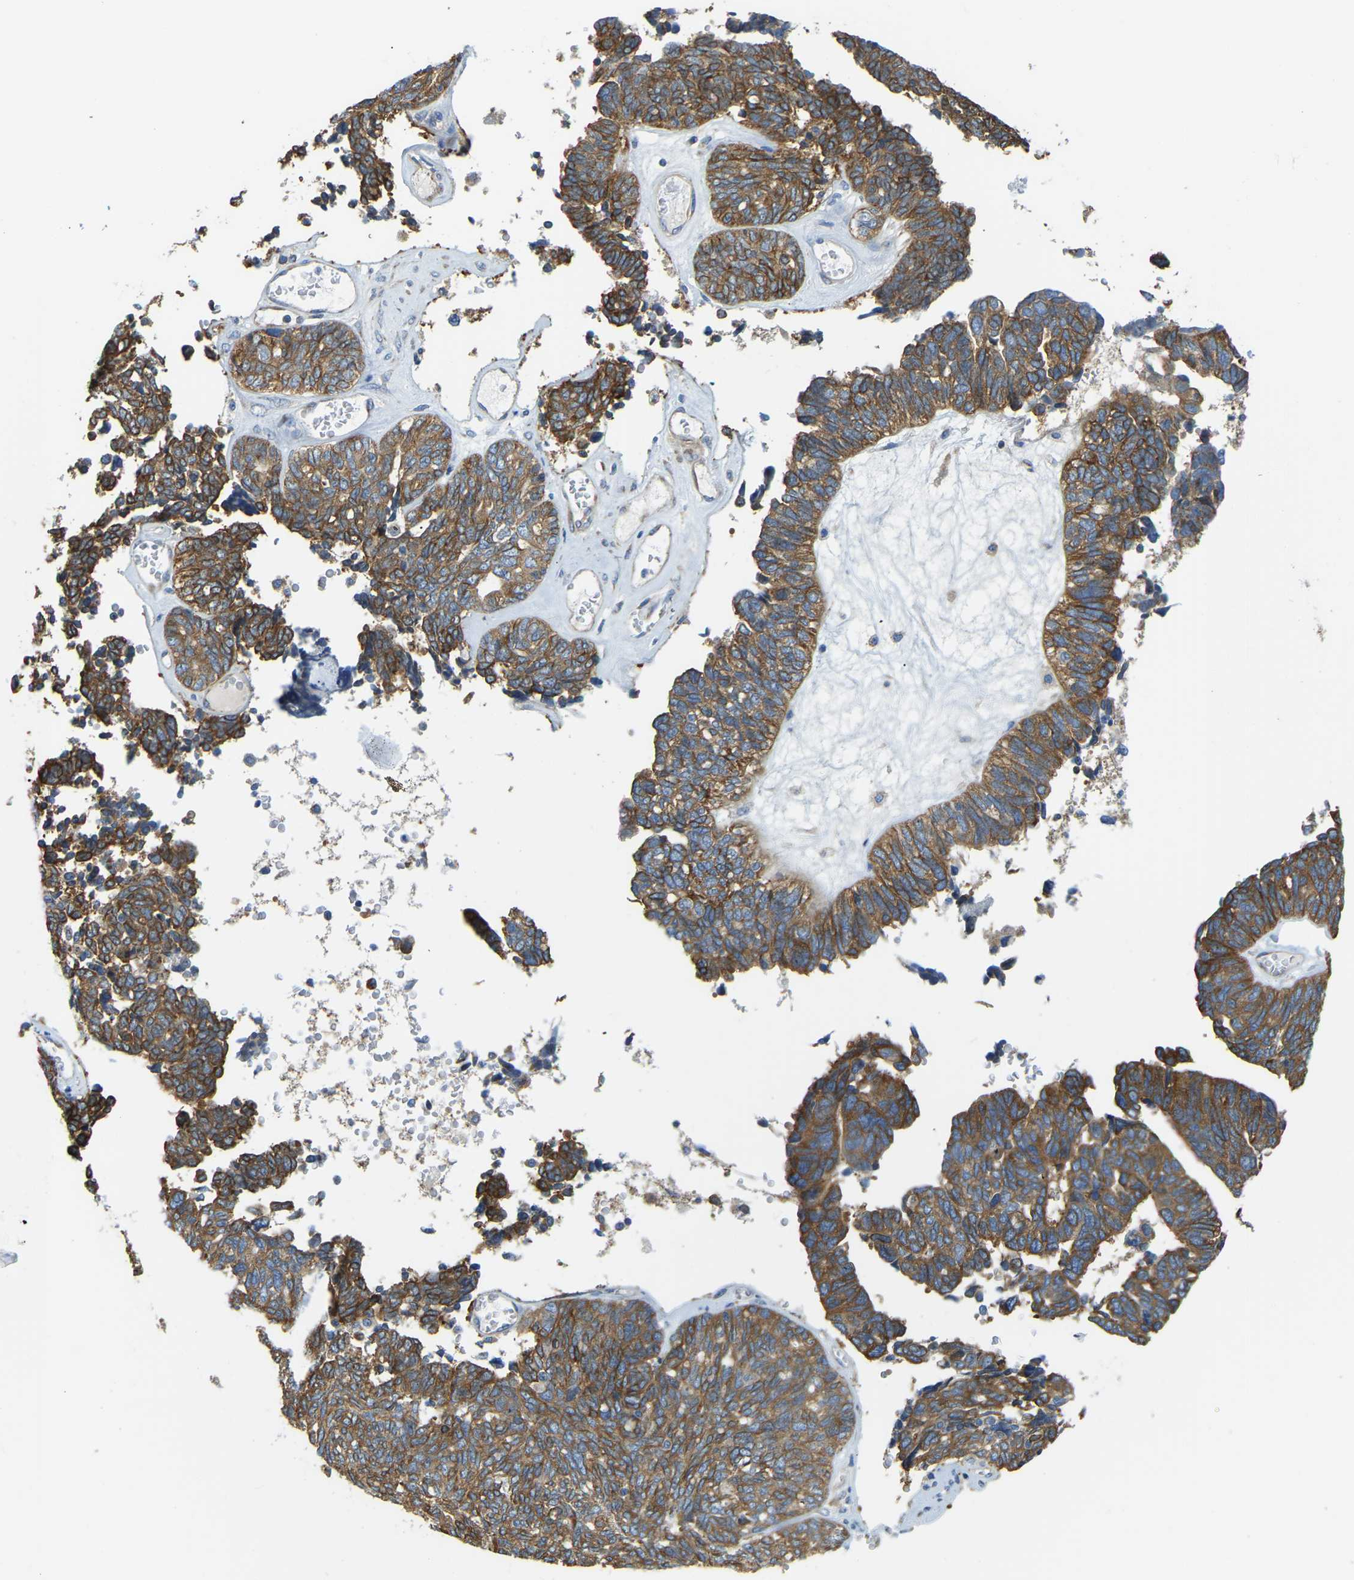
{"staining": {"intensity": "moderate", "quantity": ">75%", "location": "cytoplasmic/membranous"}, "tissue": "ovarian cancer", "cell_type": "Tumor cells", "image_type": "cancer", "snomed": [{"axis": "morphology", "description": "Cystadenocarcinoma, serous, NOS"}, {"axis": "topography", "description": "Ovary"}], "caption": "The image demonstrates a brown stain indicating the presence of a protein in the cytoplasmic/membranous of tumor cells in ovarian cancer (serous cystadenocarcinoma).", "gene": "AHNAK", "patient": {"sex": "female", "age": 79}}